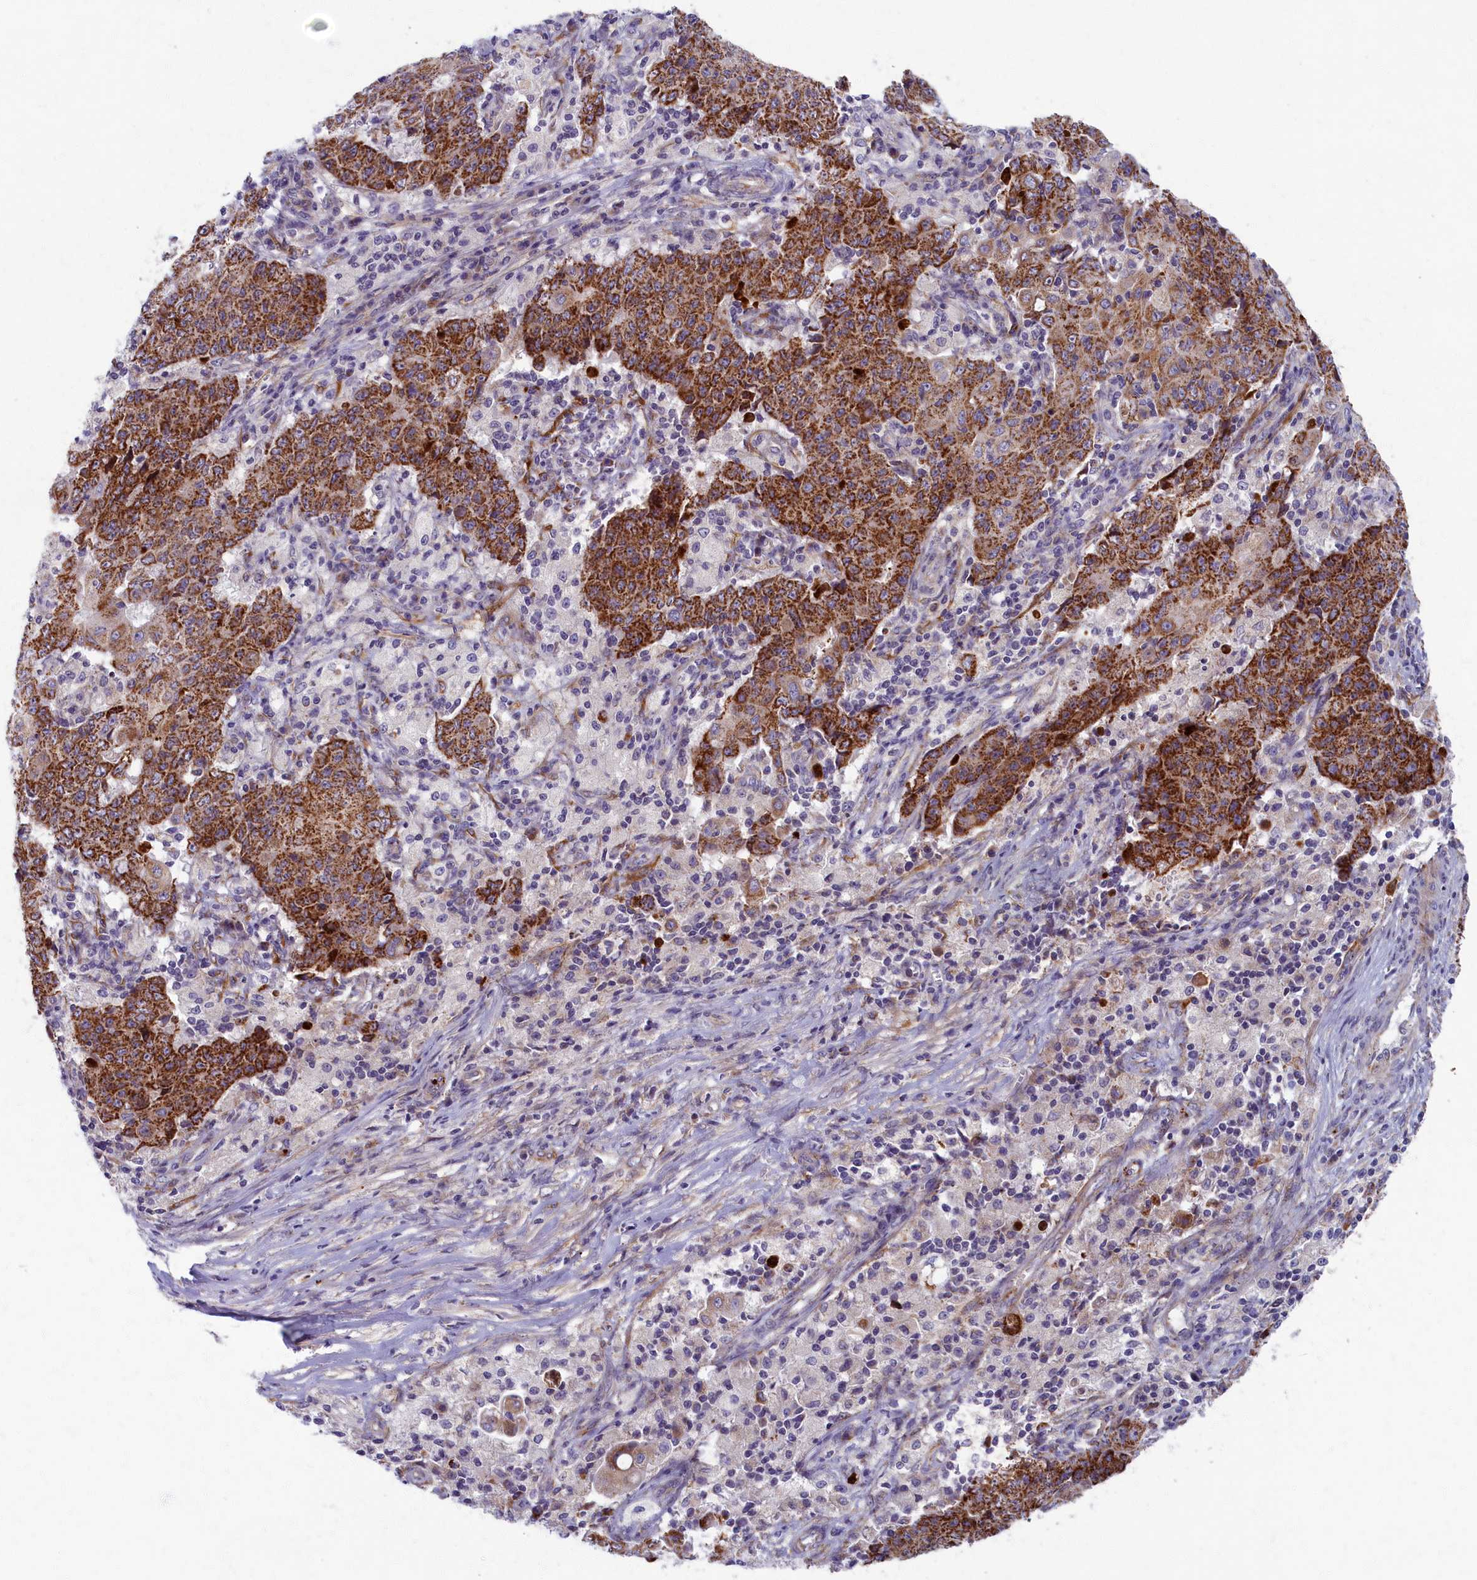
{"staining": {"intensity": "strong", "quantity": ">75%", "location": "cytoplasmic/membranous"}, "tissue": "ovarian cancer", "cell_type": "Tumor cells", "image_type": "cancer", "snomed": [{"axis": "morphology", "description": "Carcinoma, endometroid"}, {"axis": "topography", "description": "Ovary"}], "caption": "Protein positivity by immunohistochemistry demonstrates strong cytoplasmic/membranous staining in approximately >75% of tumor cells in ovarian endometroid carcinoma.", "gene": "MRPS25", "patient": {"sex": "female", "age": 42}}